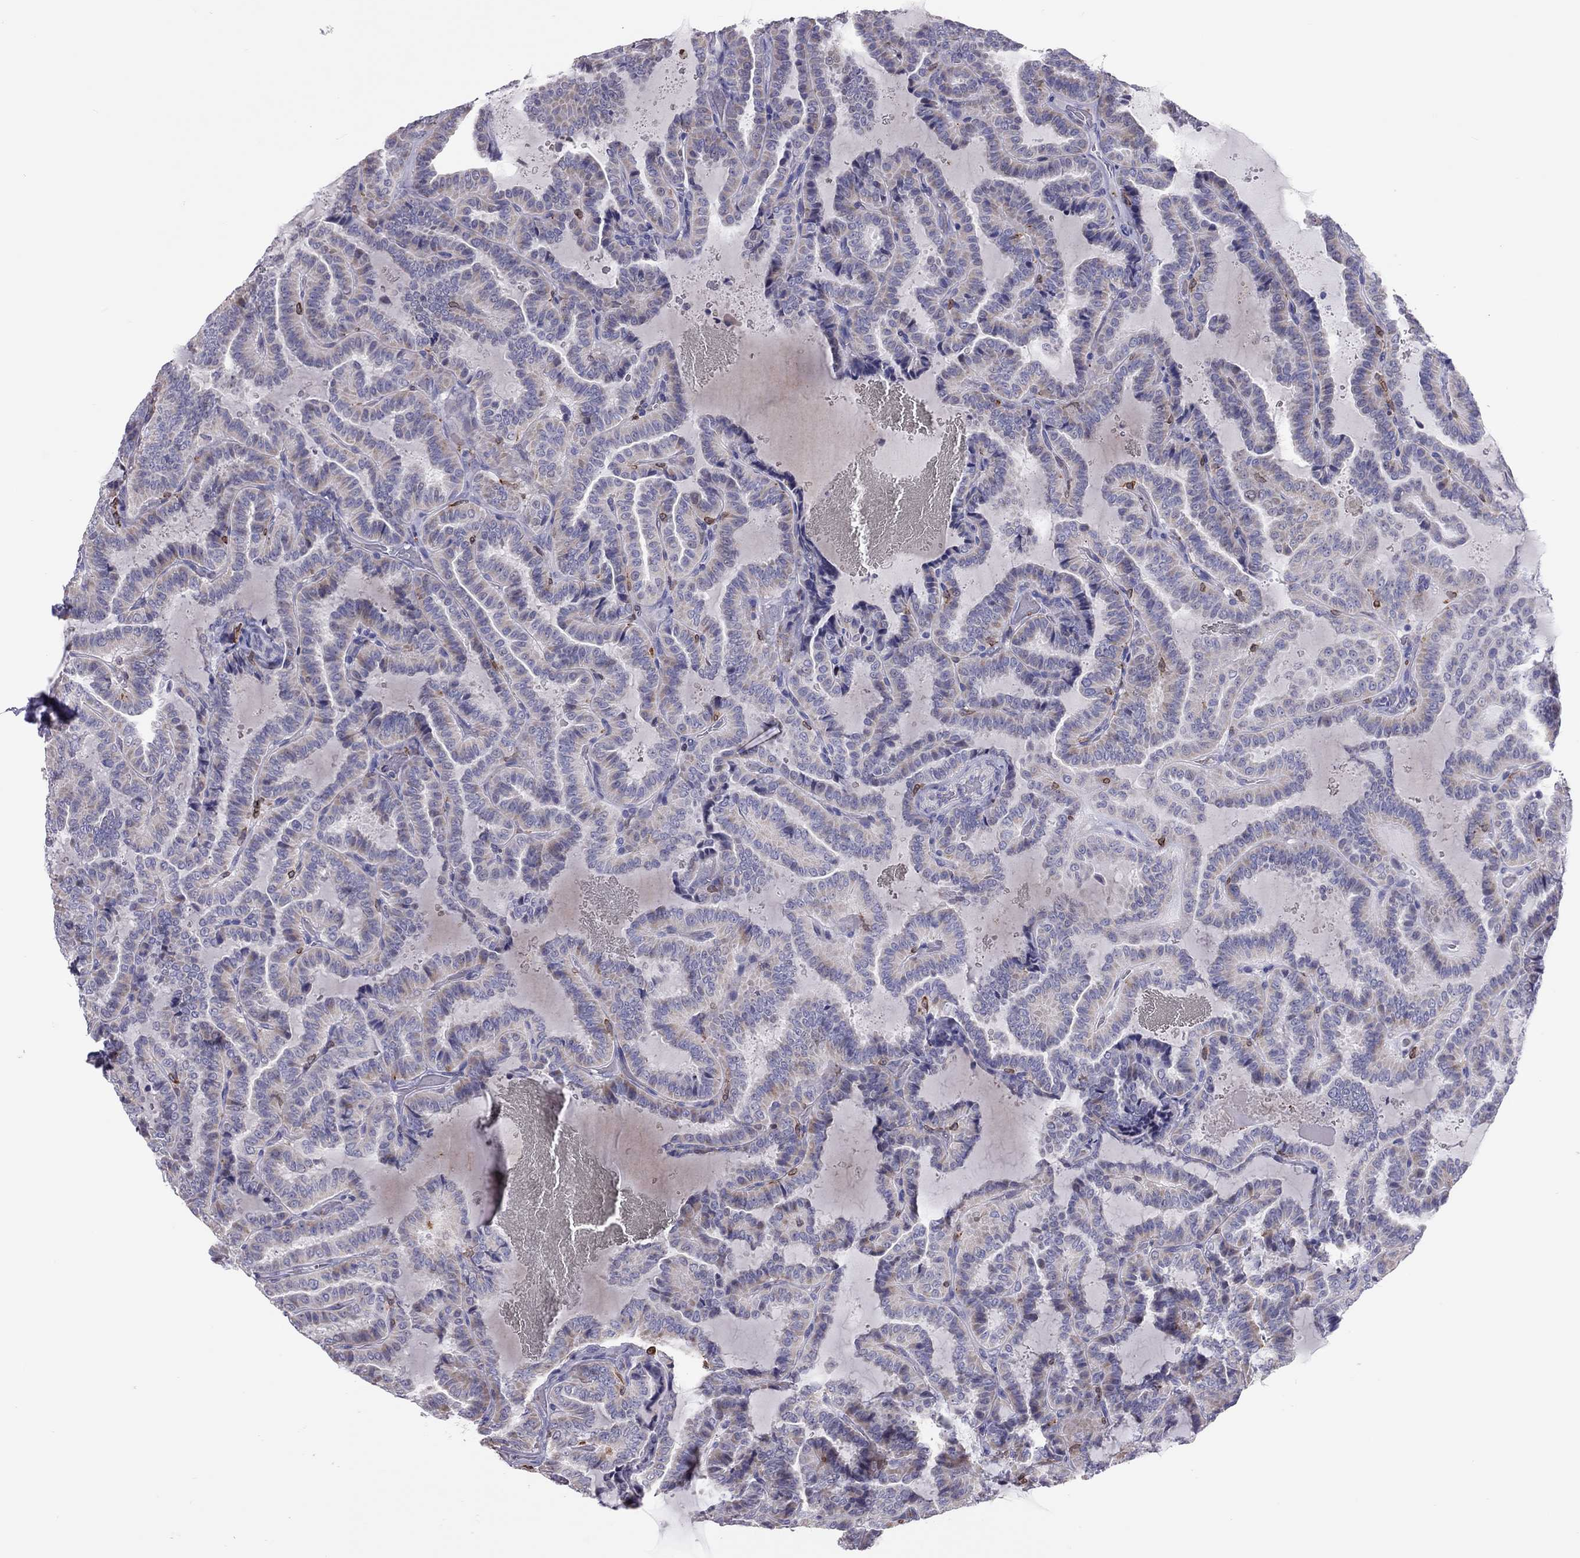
{"staining": {"intensity": "weak", "quantity": "<25%", "location": "cytoplasmic/membranous"}, "tissue": "thyroid cancer", "cell_type": "Tumor cells", "image_type": "cancer", "snomed": [{"axis": "morphology", "description": "Papillary adenocarcinoma, NOS"}, {"axis": "topography", "description": "Thyroid gland"}], "caption": "Immunohistochemistry micrograph of human thyroid cancer (papillary adenocarcinoma) stained for a protein (brown), which reveals no expression in tumor cells. (Brightfield microscopy of DAB (3,3'-diaminobenzidine) immunohistochemistry (IHC) at high magnification).", "gene": "ADORA2A", "patient": {"sex": "female", "age": 39}}